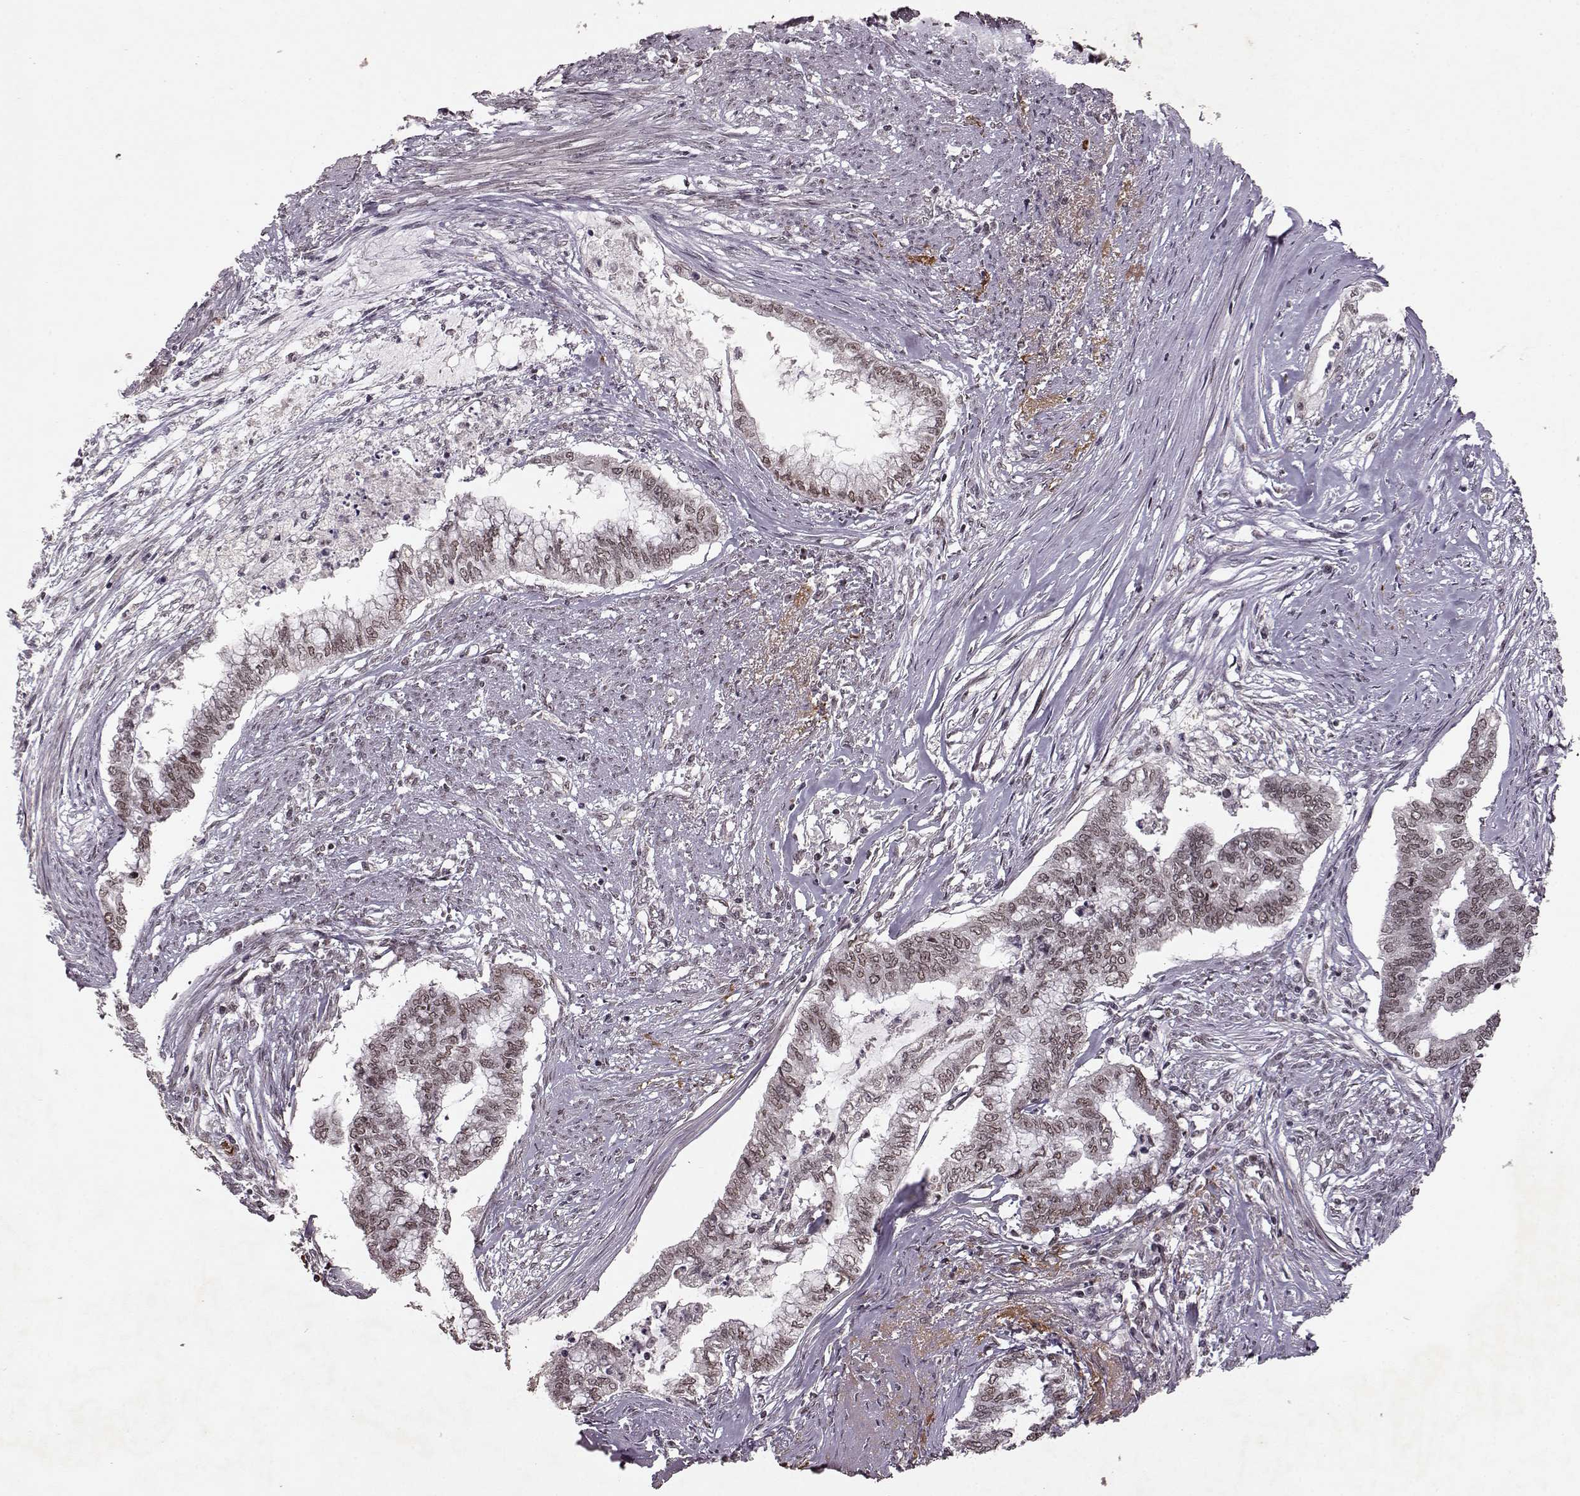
{"staining": {"intensity": "weak", "quantity": "25%-75%", "location": "nuclear"}, "tissue": "endometrial cancer", "cell_type": "Tumor cells", "image_type": "cancer", "snomed": [{"axis": "morphology", "description": "Adenocarcinoma, NOS"}, {"axis": "topography", "description": "Endometrium"}], "caption": "Human adenocarcinoma (endometrial) stained with a protein marker displays weak staining in tumor cells.", "gene": "RRAGD", "patient": {"sex": "female", "age": 79}}